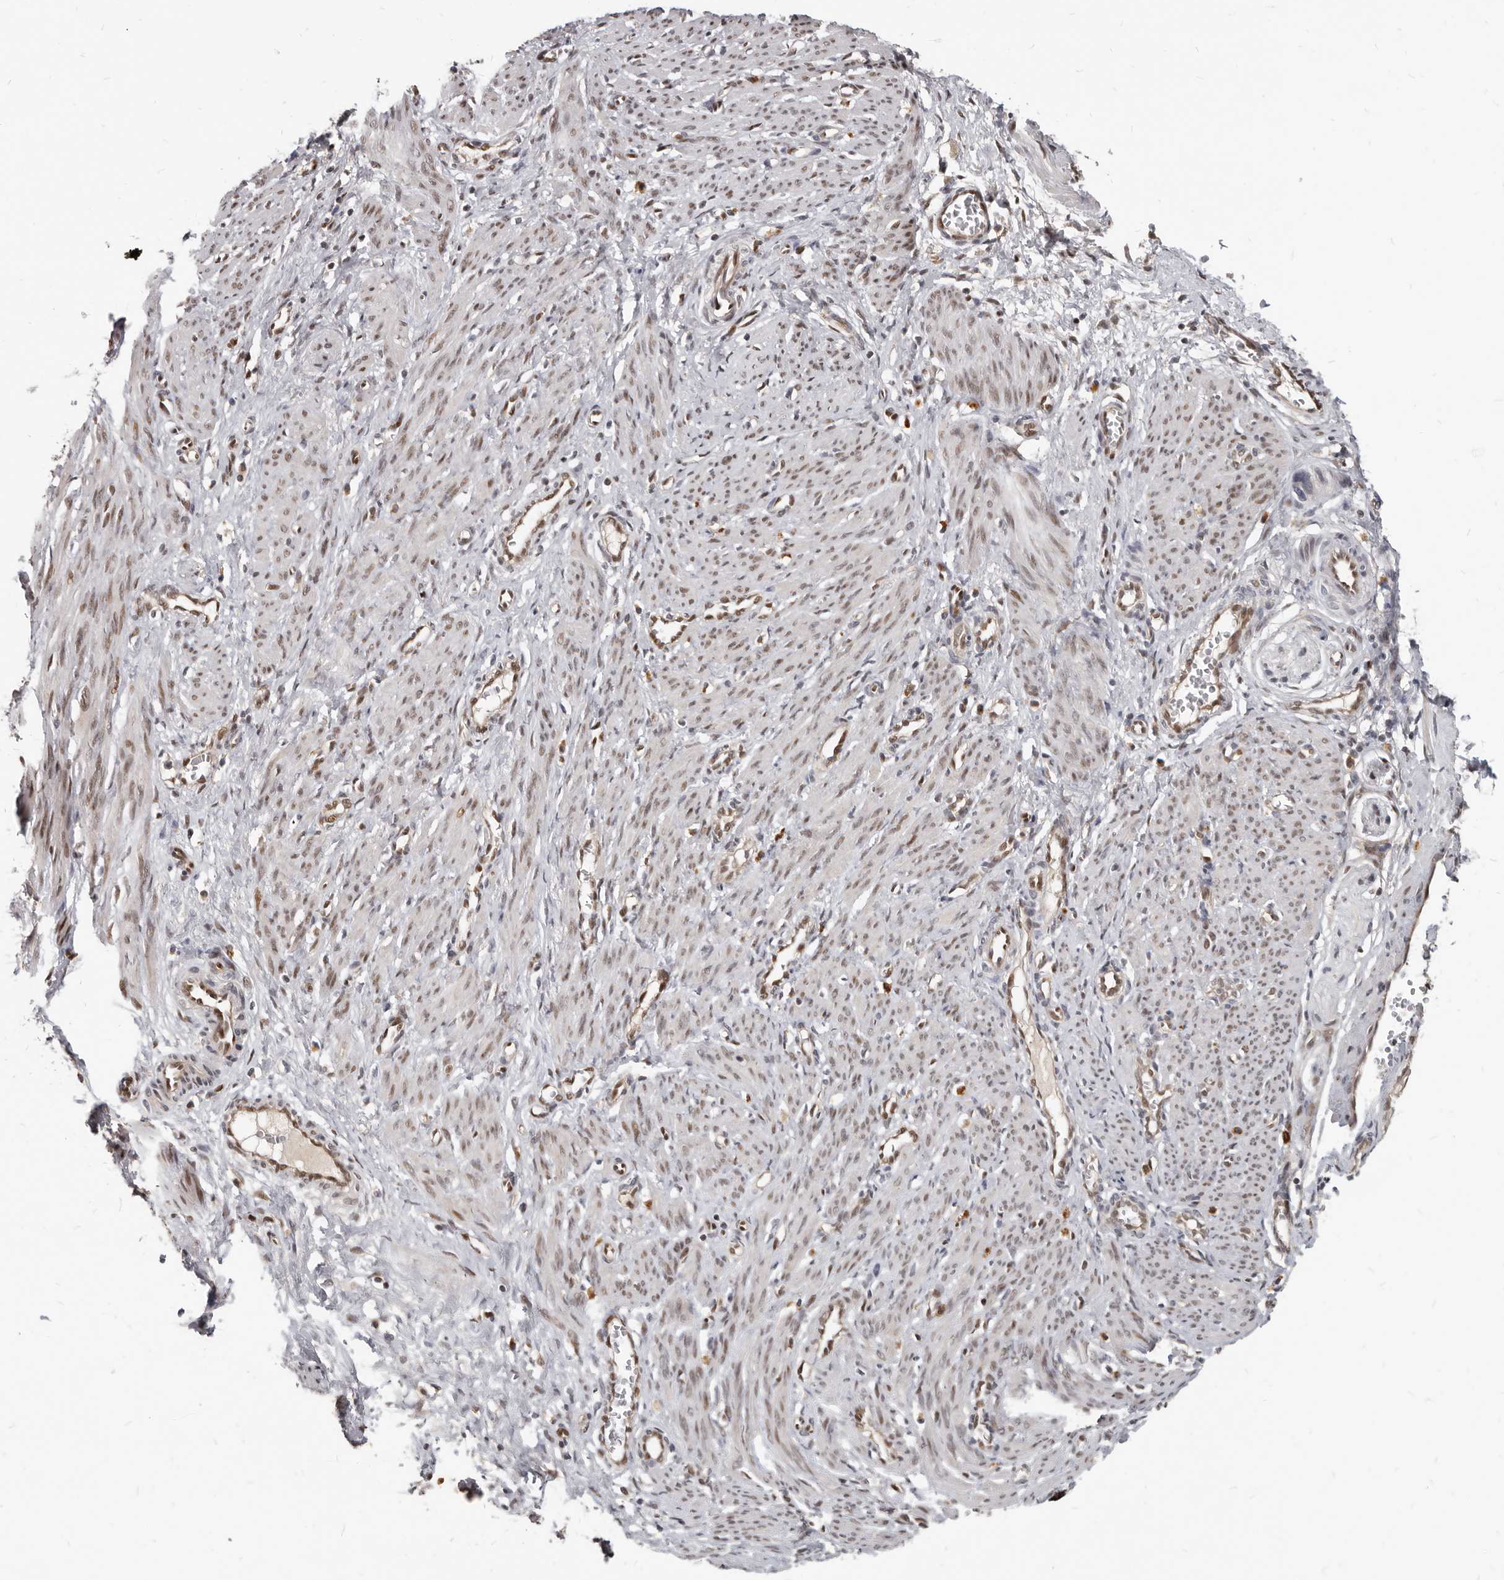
{"staining": {"intensity": "weak", "quantity": ">75%", "location": "nuclear"}, "tissue": "smooth muscle", "cell_type": "Smooth muscle cells", "image_type": "normal", "snomed": [{"axis": "morphology", "description": "Normal tissue, NOS"}, {"axis": "topography", "description": "Endometrium"}], "caption": "Smooth muscle stained with immunohistochemistry reveals weak nuclear positivity in approximately >75% of smooth muscle cells. The staining was performed using DAB (3,3'-diaminobenzidine), with brown indicating positive protein expression. Nuclei are stained blue with hematoxylin.", "gene": "ATF5", "patient": {"sex": "female", "age": 33}}